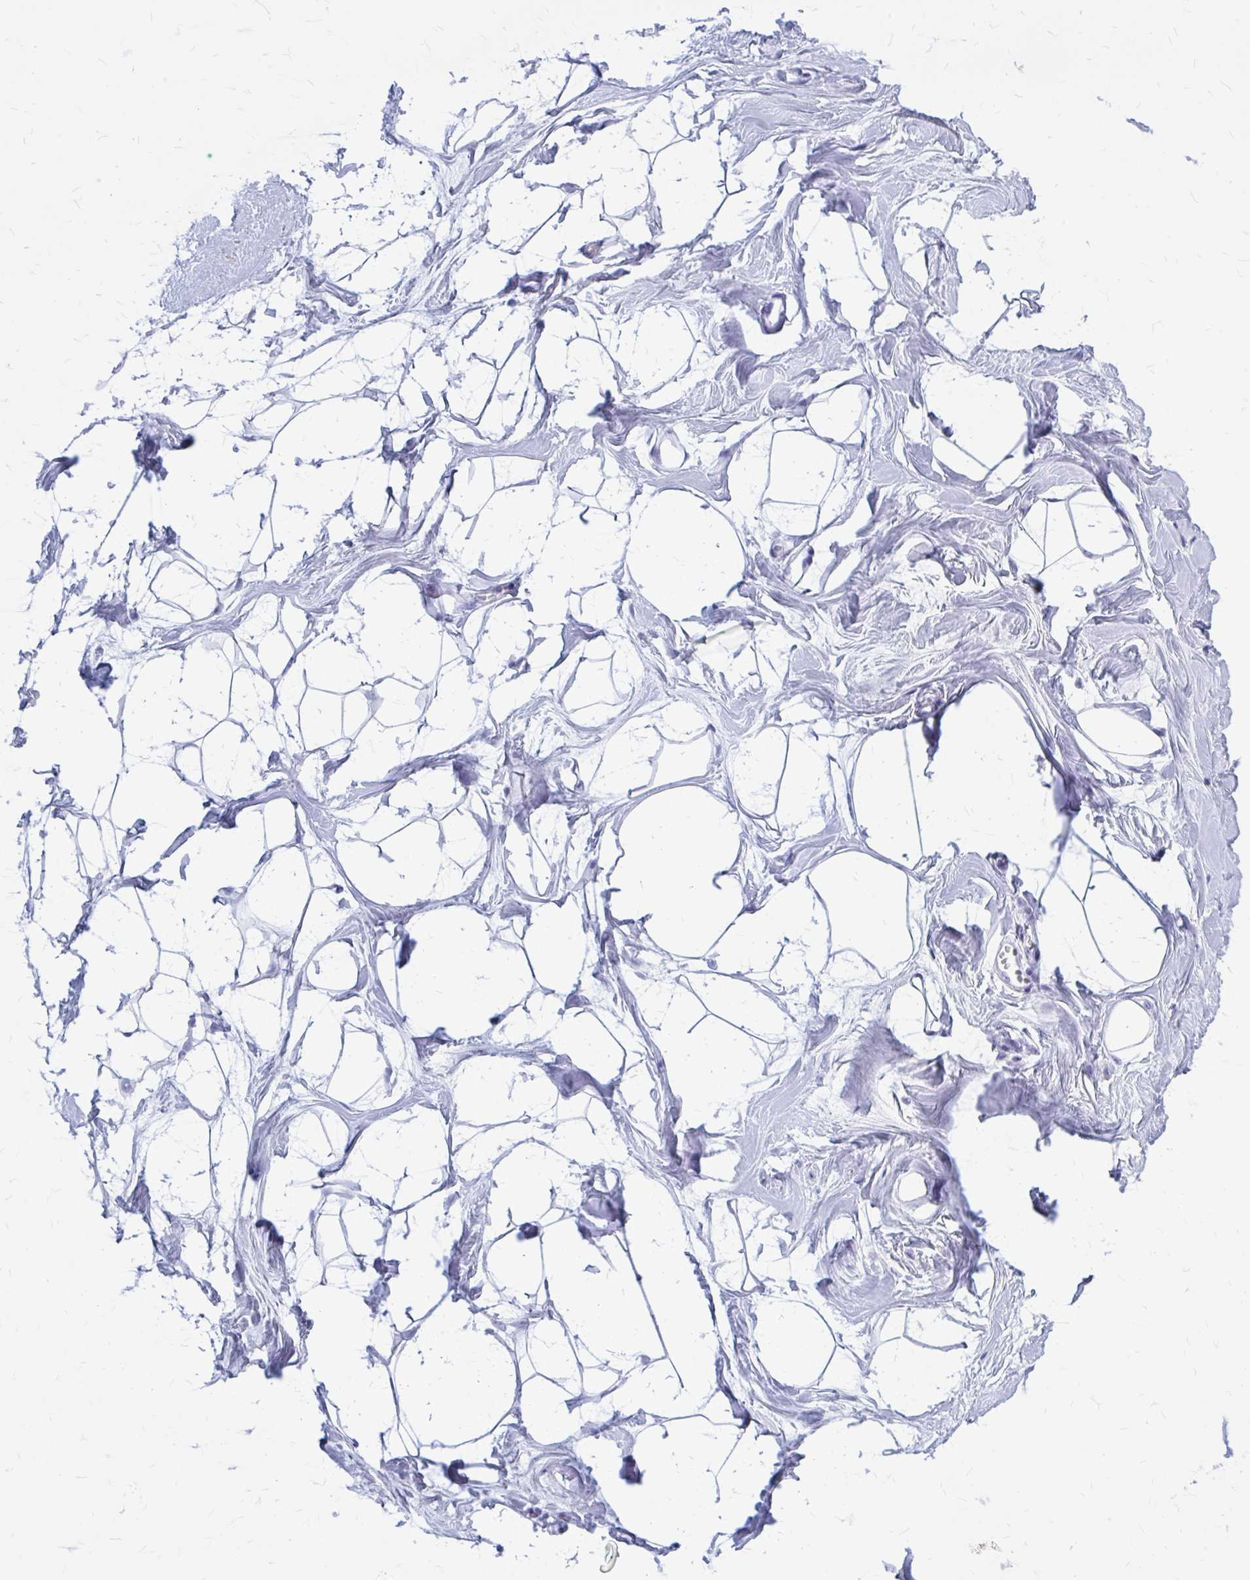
{"staining": {"intensity": "negative", "quantity": "none", "location": "none"}, "tissue": "breast", "cell_type": "Adipocytes", "image_type": "normal", "snomed": [{"axis": "morphology", "description": "Normal tissue, NOS"}, {"axis": "topography", "description": "Breast"}], "caption": "This is an IHC image of unremarkable breast. There is no positivity in adipocytes.", "gene": "KLHDC7A", "patient": {"sex": "female", "age": 45}}